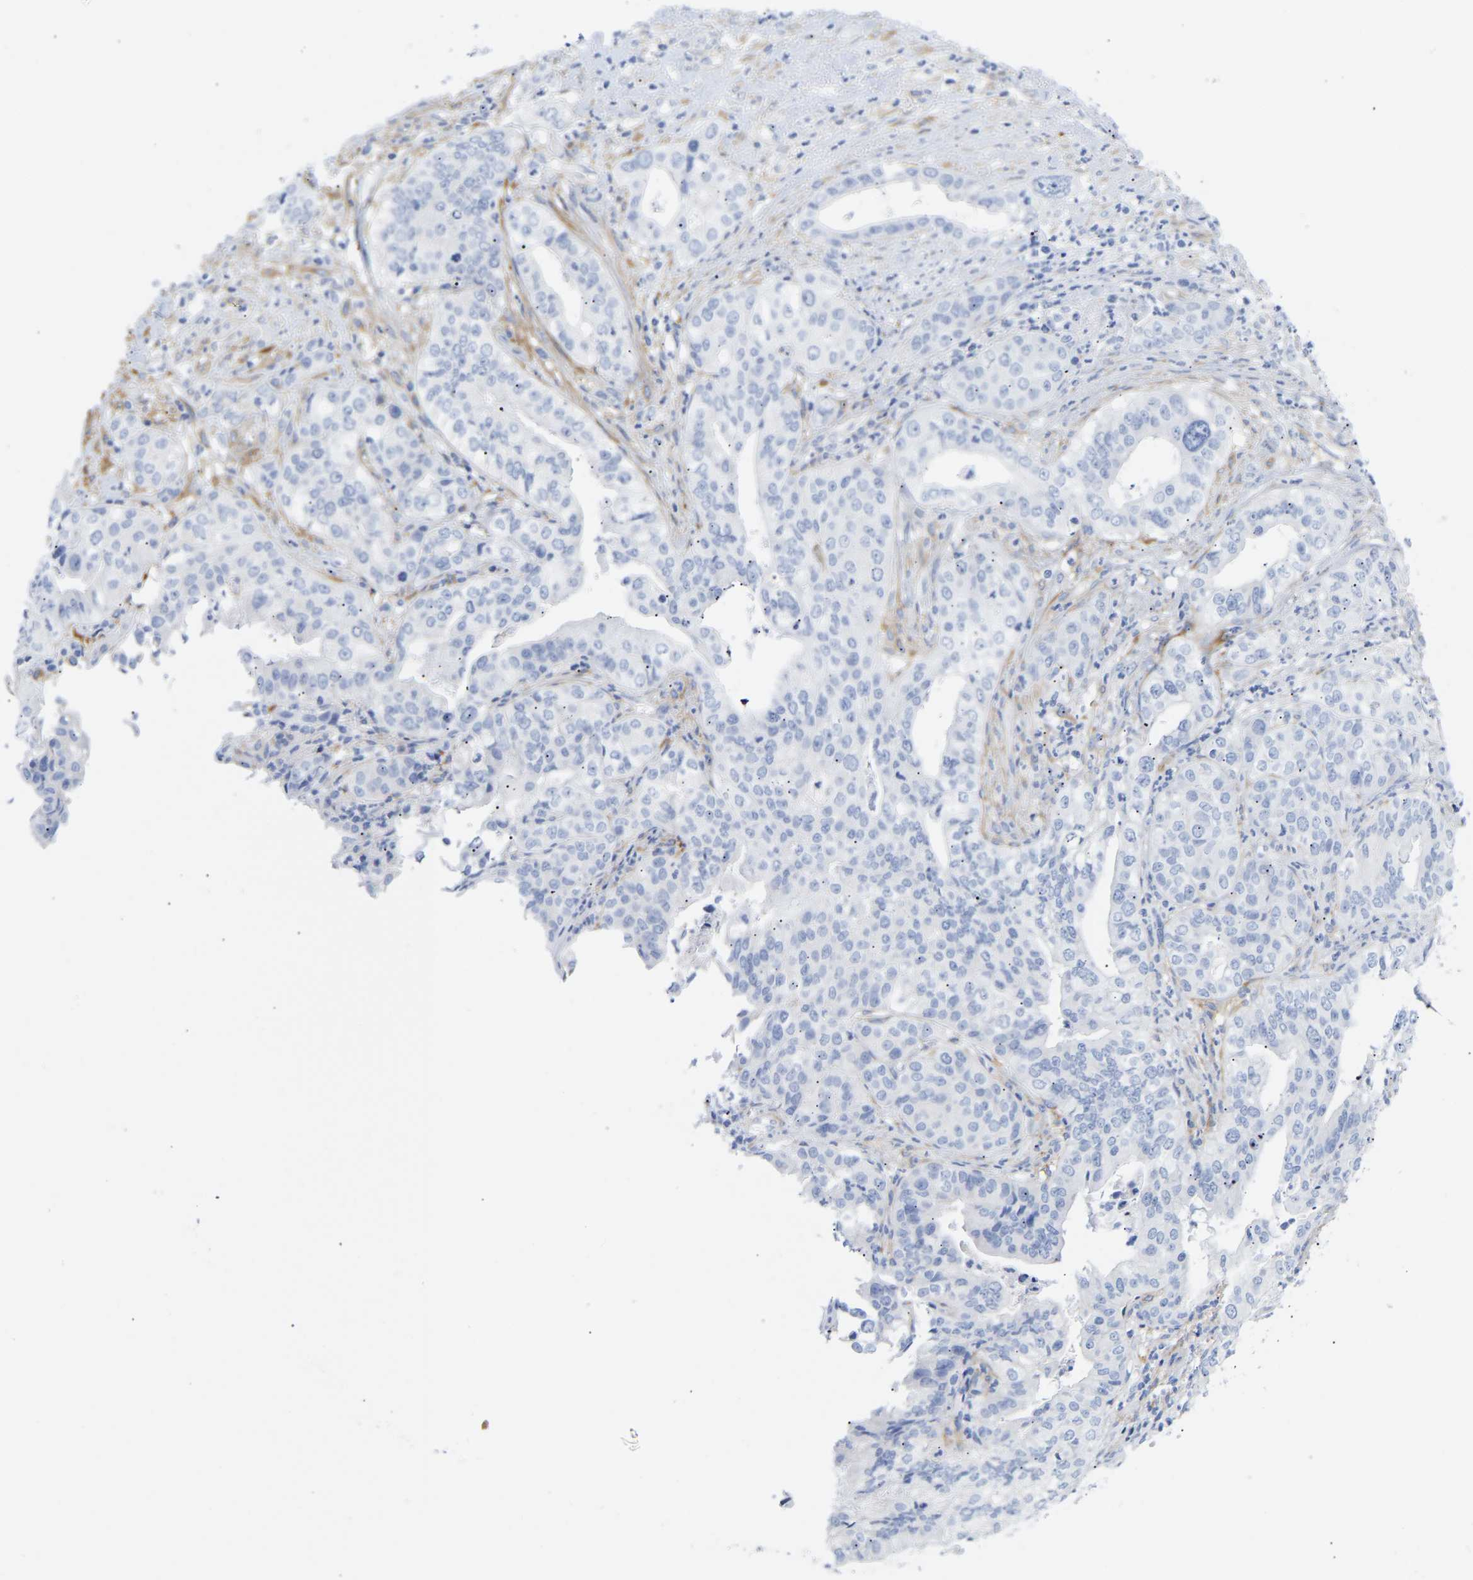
{"staining": {"intensity": "negative", "quantity": "none", "location": "none"}, "tissue": "liver cancer", "cell_type": "Tumor cells", "image_type": "cancer", "snomed": [{"axis": "morphology", "description": "Cholangiocarcinoma"}, {"axis": "topography", "description": "Liver"}], "caption": "A high-resolution image shows IHC staining of cholangiocarcinoma (liver), which reveals no significant positivity in tumor cells.", "gene": "AMPH", "patient": {"sex": "female", "age": 61}}